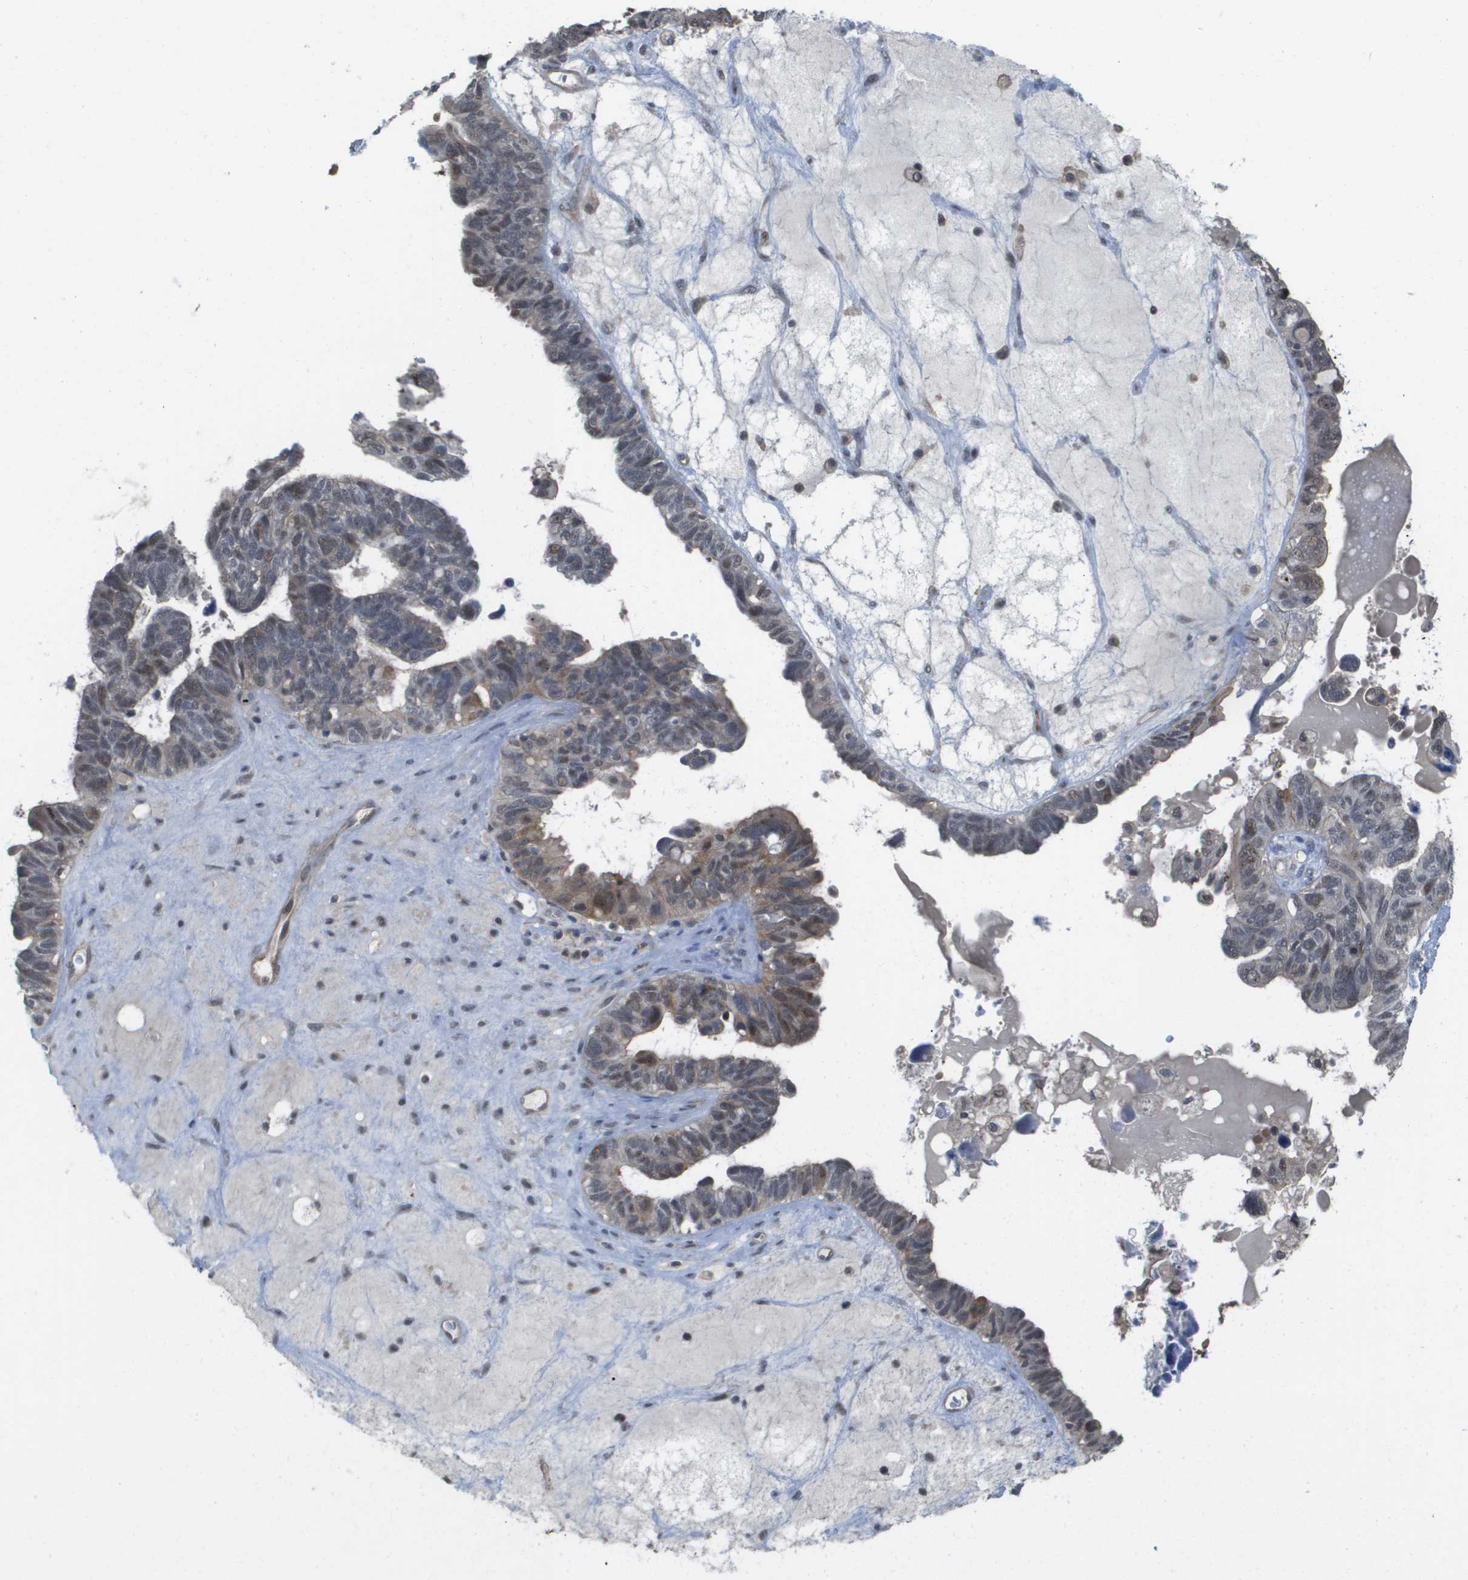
{"staining": {"intensity": "weak", "quantity": "<25%", "location": "nuclear"}, "tissue": "ovarian cancer", "cell_type": "Tumor cells", "image_type": "cancer", "snomed": [{"axis": "morphology", "description": "Cystadenocarcinoma, serous, NOS"}, {"axis": "topography", "description": "Ovary"}], "caption": "DAB (3,3'-diaminobenzidine) immunohistochemical staining of ovarian cancer reveals no significant expression in tumor cells.", "gene": "RNF112", "patient": {"sex": "female", "age": 79}}